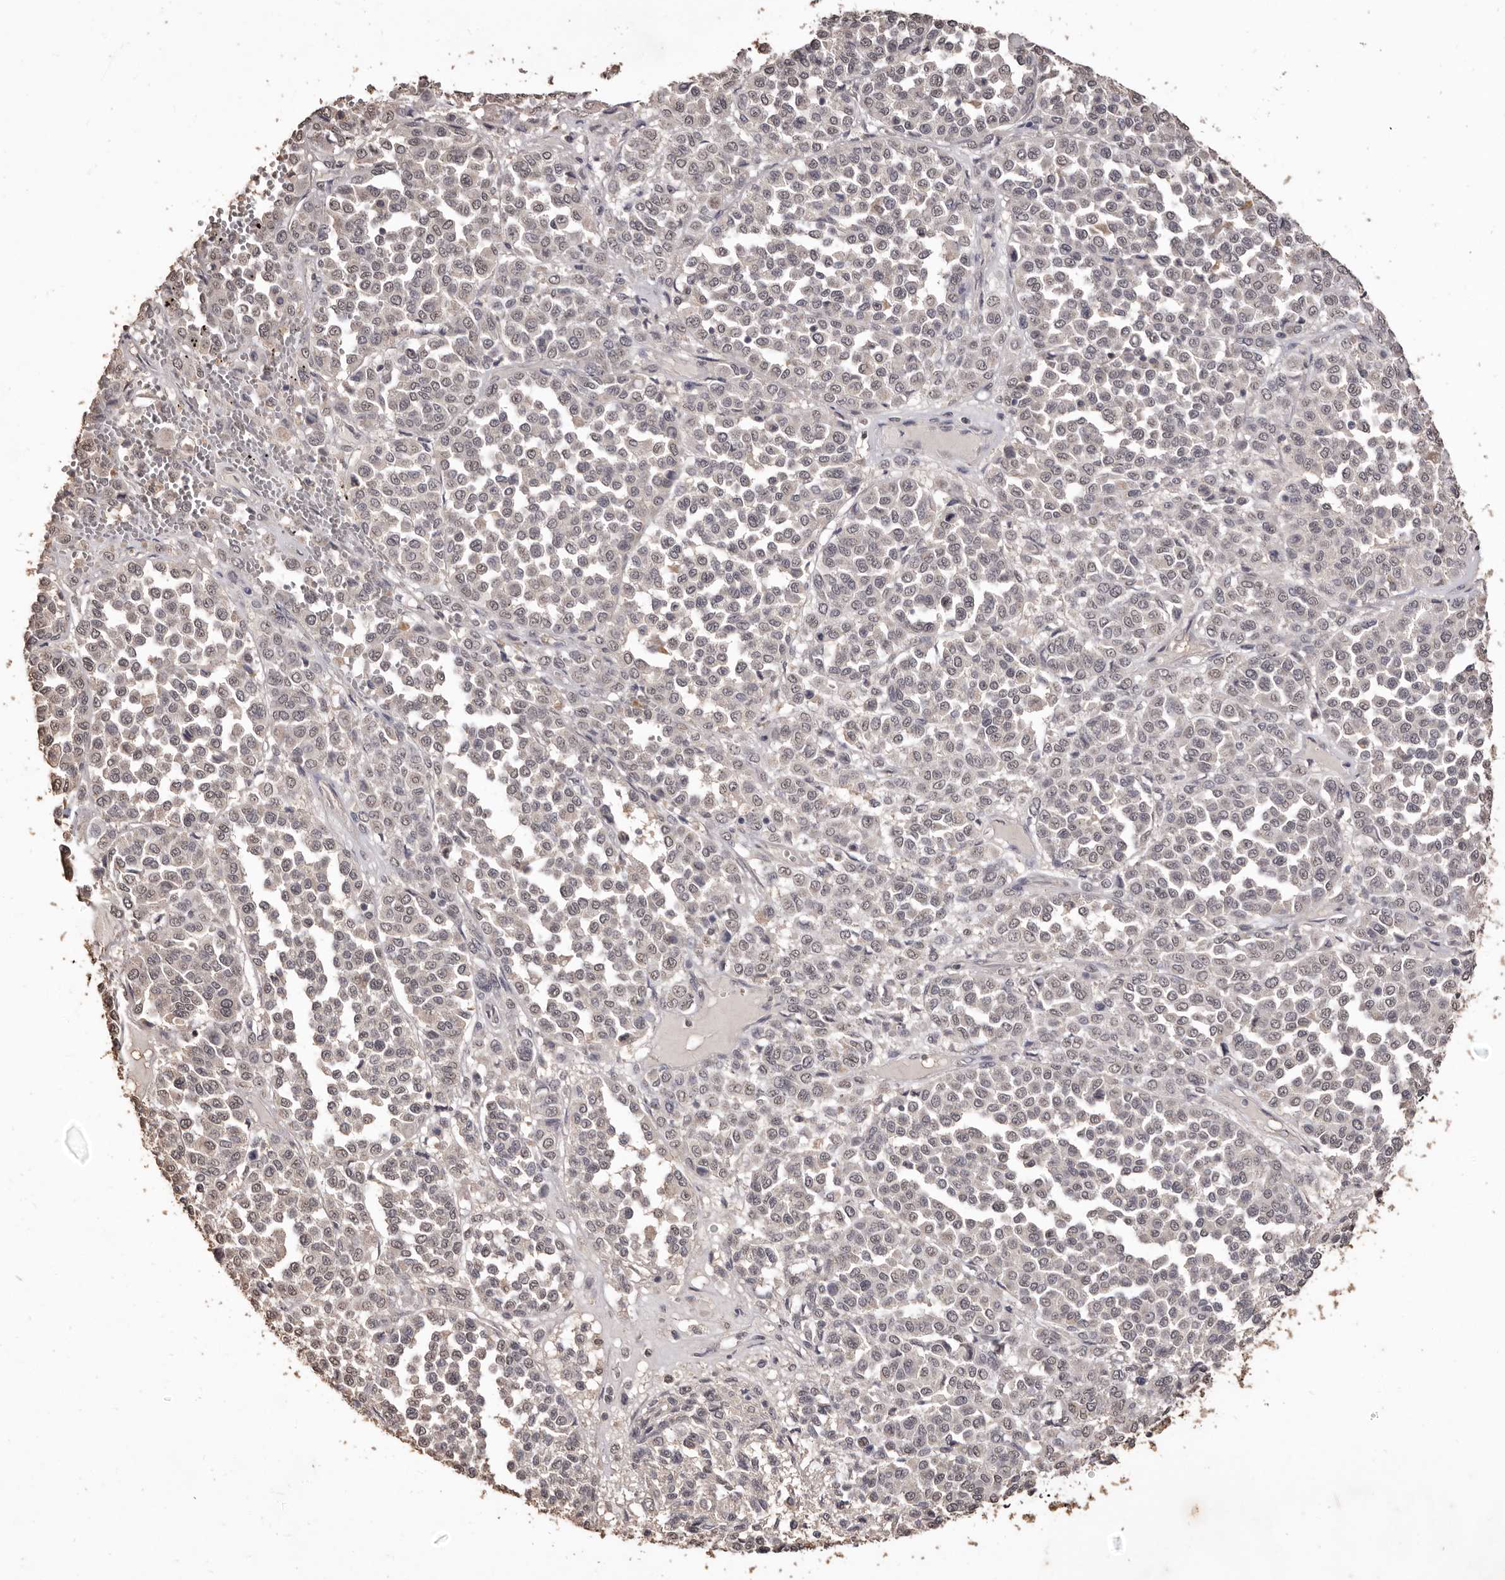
{"staining": {"intensity": "negative", "quantity": "none", "location": "none"}, "tissue": "melanoma", "cell_type": "Tumor cells", "image_type": "cancer", "snomed": [{"axis": "morphology", "description": "Malignant melanoma, Metastatic site"}, {"axis": "topography", "description": "Pancreas"}], "caption": "Human malignant melanoma (metastatic site) stained for a protein using immunohistochemistry (IHC) shows no staining in tumor cells.", "gene": "INAVA", "patient": {"sex": "female", "age": 30}}